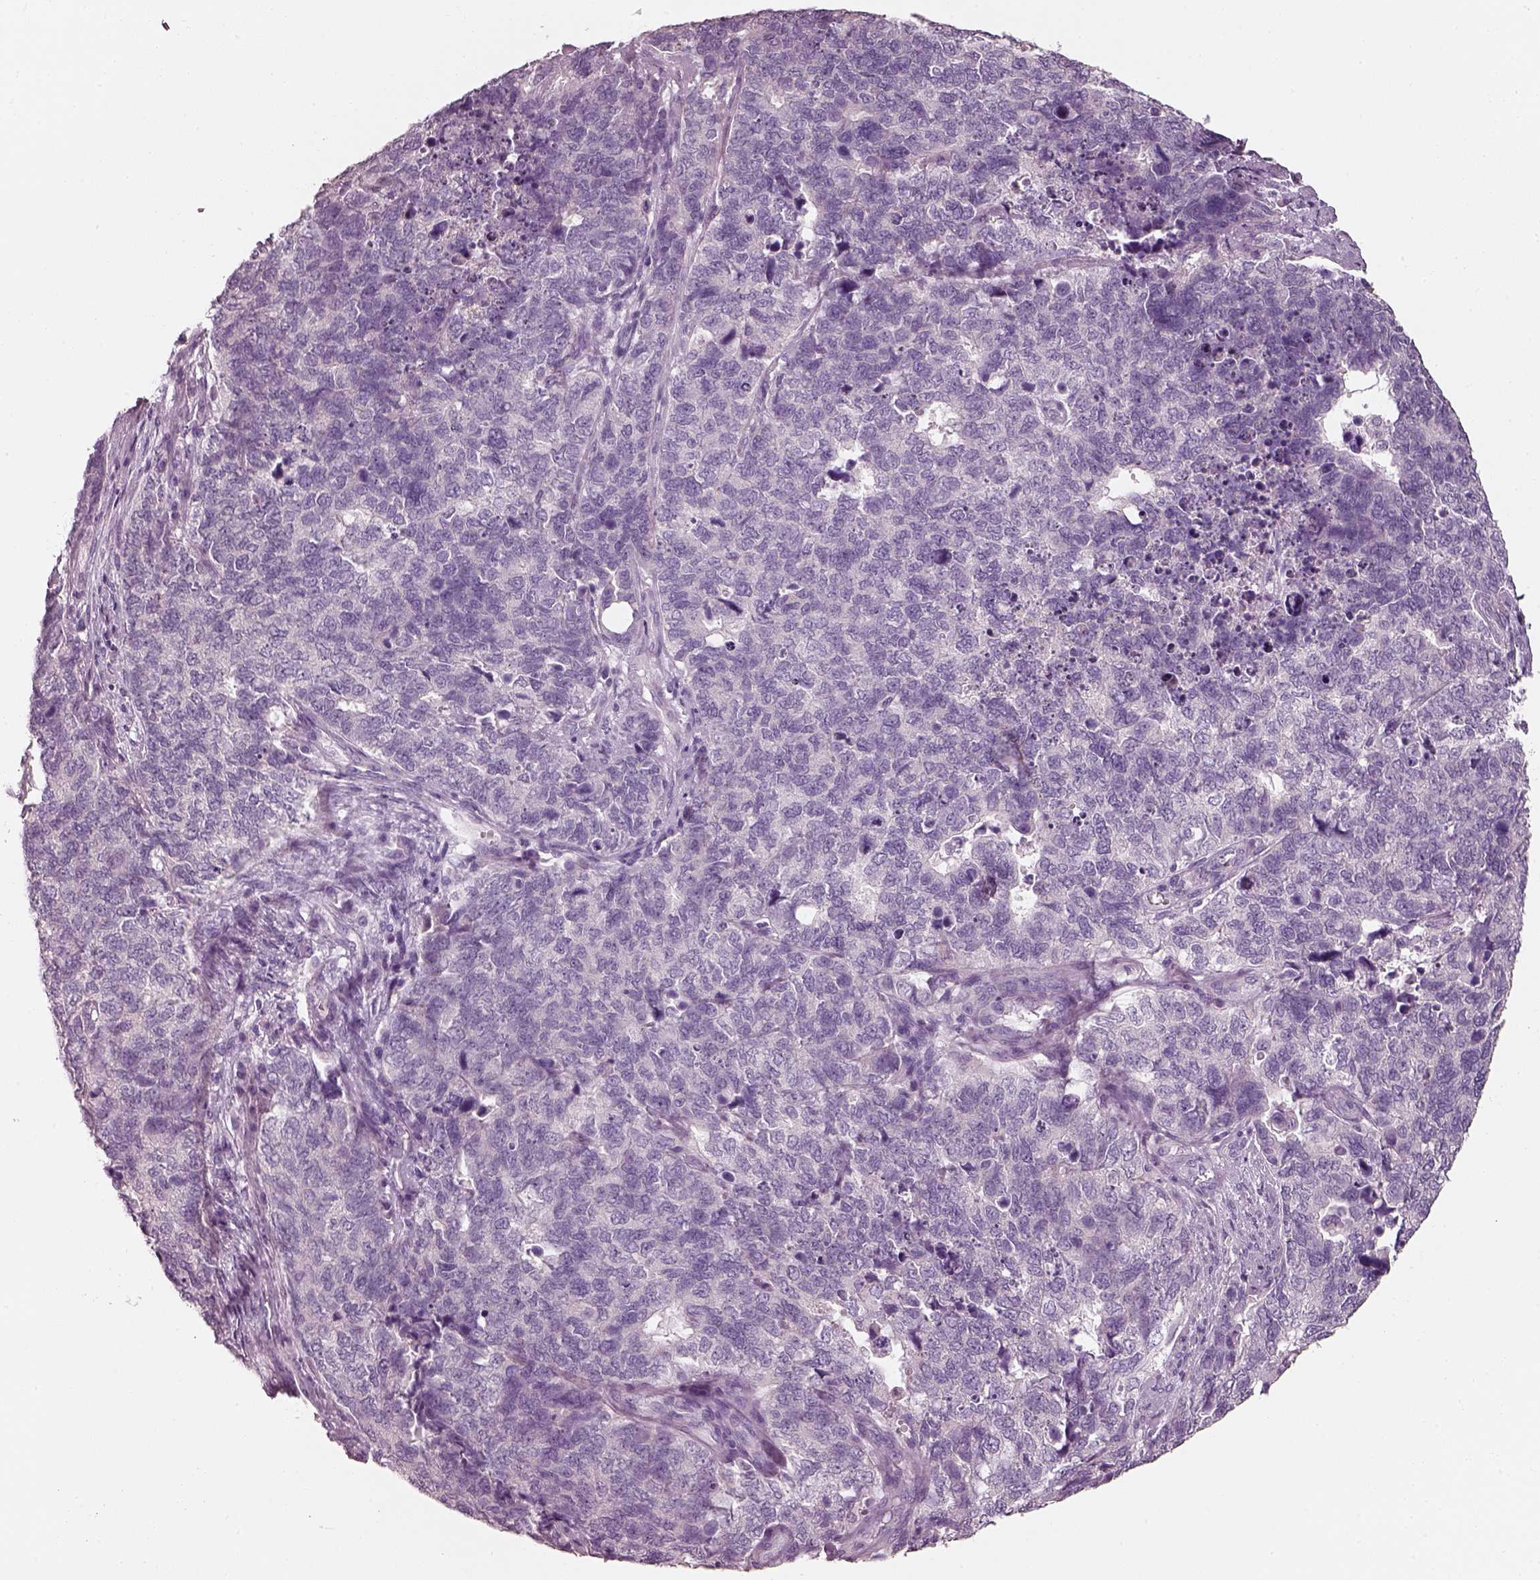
{"staining": {"intensity": "negative", "quantity": "none", "location": "none"}, "tissue": "cervical cancer", "cell_type": "Tumor cells", "image_type": "cancer", "snomed": [{"axis": "morphology", "description": "Squamous cell carcinoma, NOS"}, {"axis": "topography", "description": "Cervix"}], "caption": "This is an IHC image of cervical squamous cell carcinoma. There is no expression in tumor cells.", "gene": "PNOC", "patient": {"sex": "female", "age": 63}}